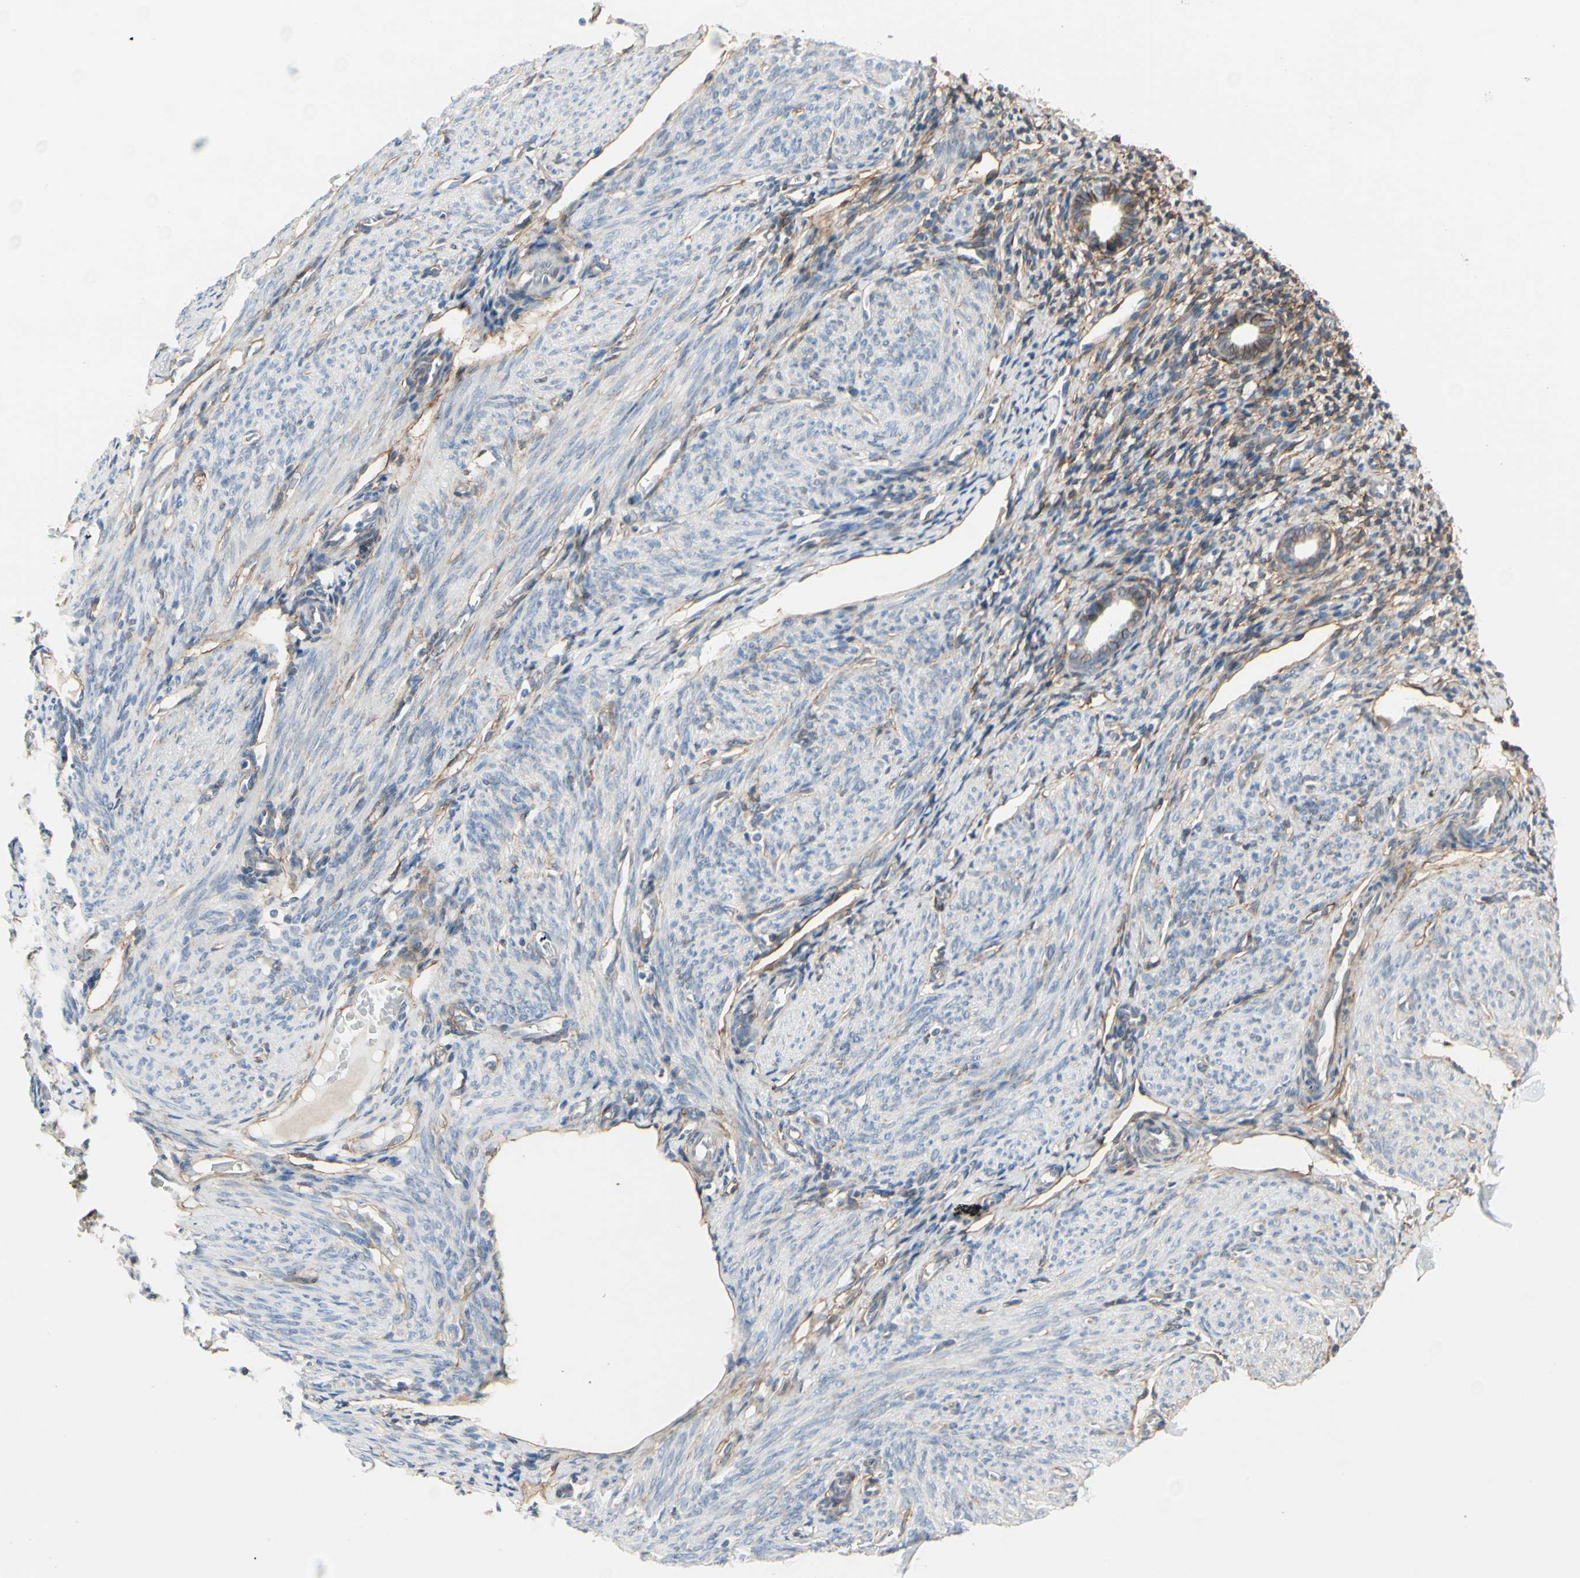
{"staining": {"intensity": "strong", "quantity": ">75%", "location": "cytoplasmic/membranous"}, "tissue": "endometrium", "cell_type": "Cells in endometrial stroma", "image_type": "normal", "snomed": [{"axis": "morphology", "description": "Normal tissue, NOS"}, {"axis": "topography", "description": "Endometrium"}], "caption": "IHC of benign human endometrium reveals high levels of strong cytoplasmic/membranous positivity in about >75% of cells in endometrial stroma.", "gene": "EPB41L2", "patient": {"sex": "female", "age": 61}}